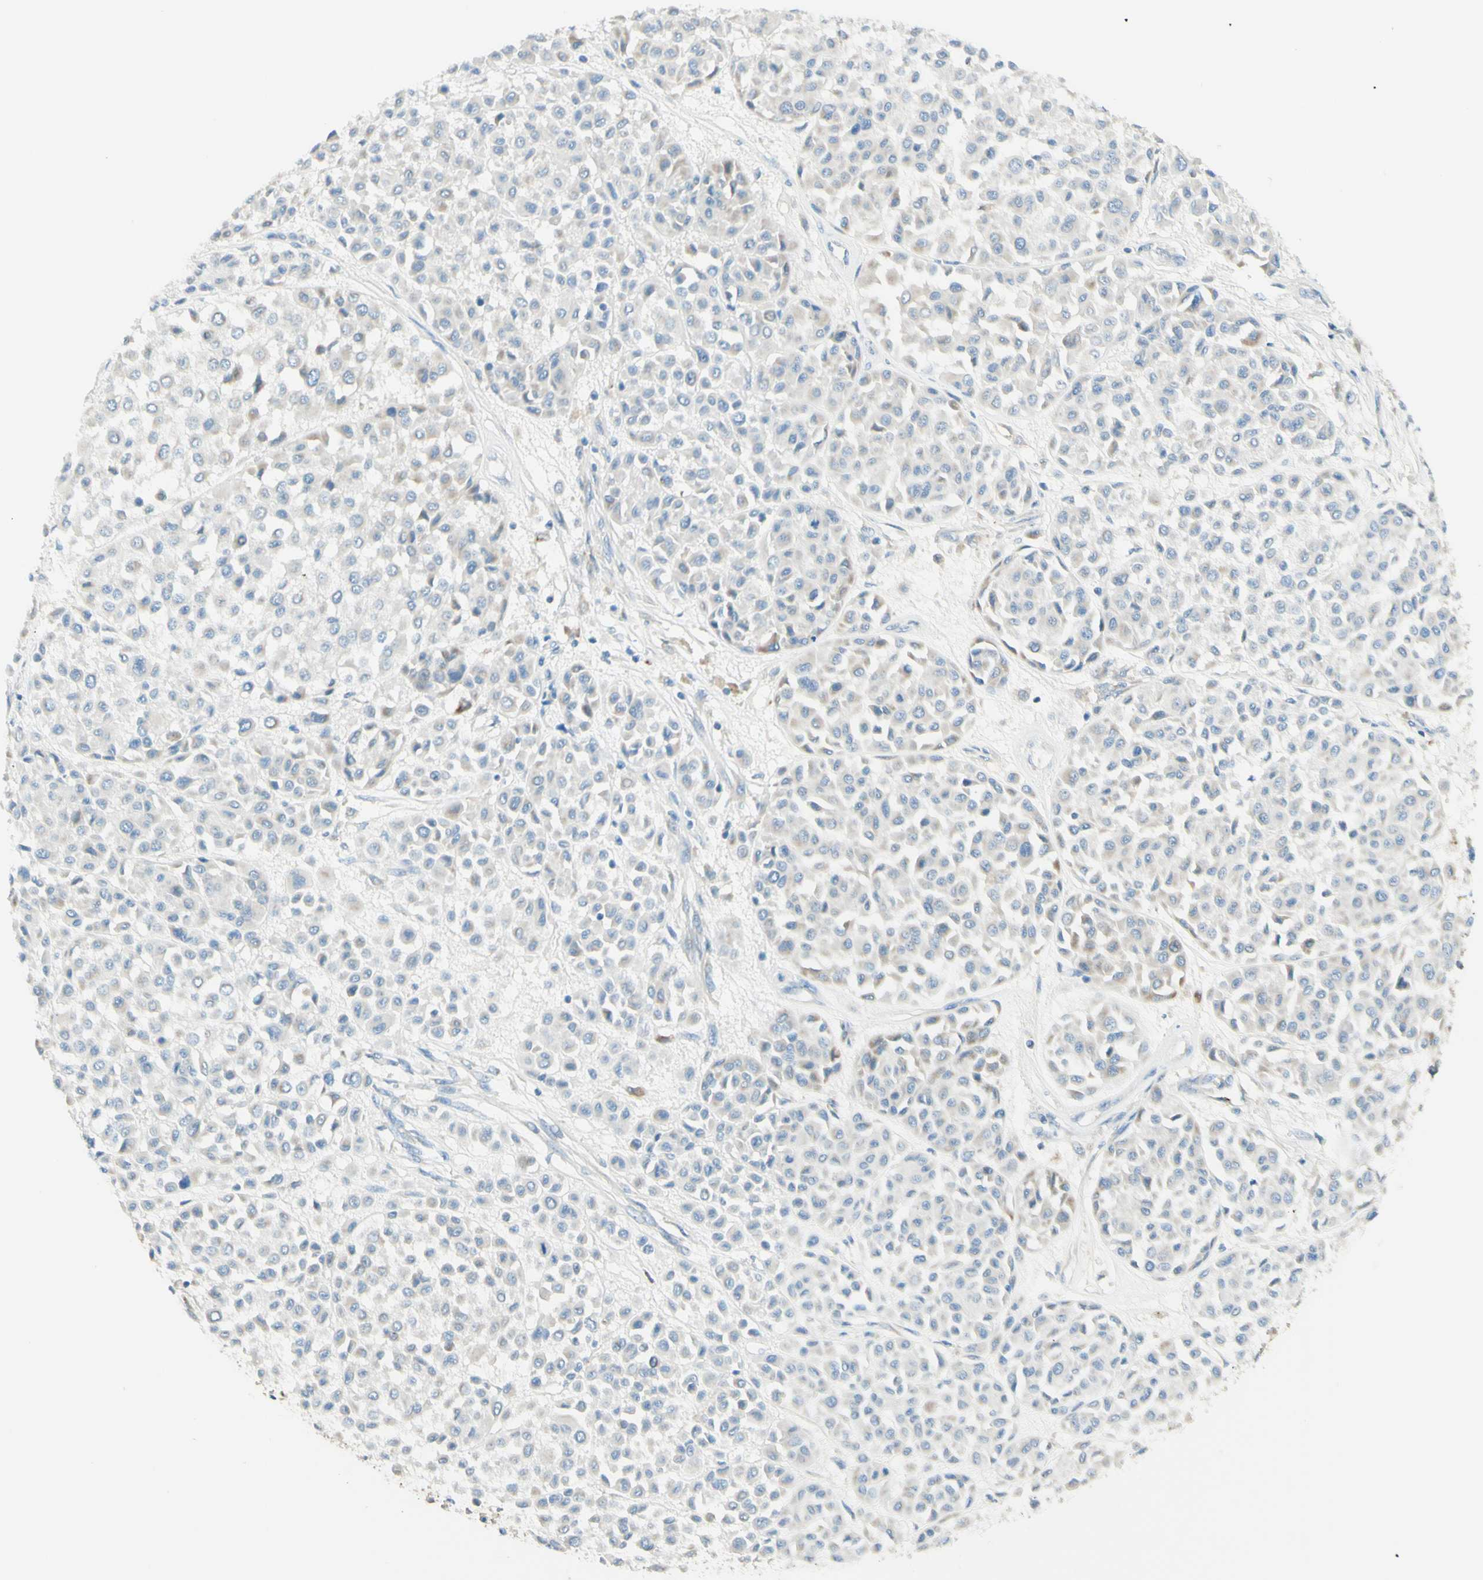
{"staining": {"intensity": "weak", "quantity": "25%-75%", "location": "cytoplasmic/membranous"}, "tissue": "melanoma", "cell_type": "Tumor cells", "image_type": "cancer", "snomed": [{"axis": "morphology", "description": "Malignant melanoma, Metastatic site"}, {"axis": "topography", "description": "Soft tissue"}], "caption": "About 25%-75% of tumor cells in malignant melanoma (metastatic site) exhibit weak cytoplasmic/membranous protein positivity as visualized by brown immunohistochemical staining.", "gene": "ARMC10", "patient": {"sex": "male", "age": 41}}